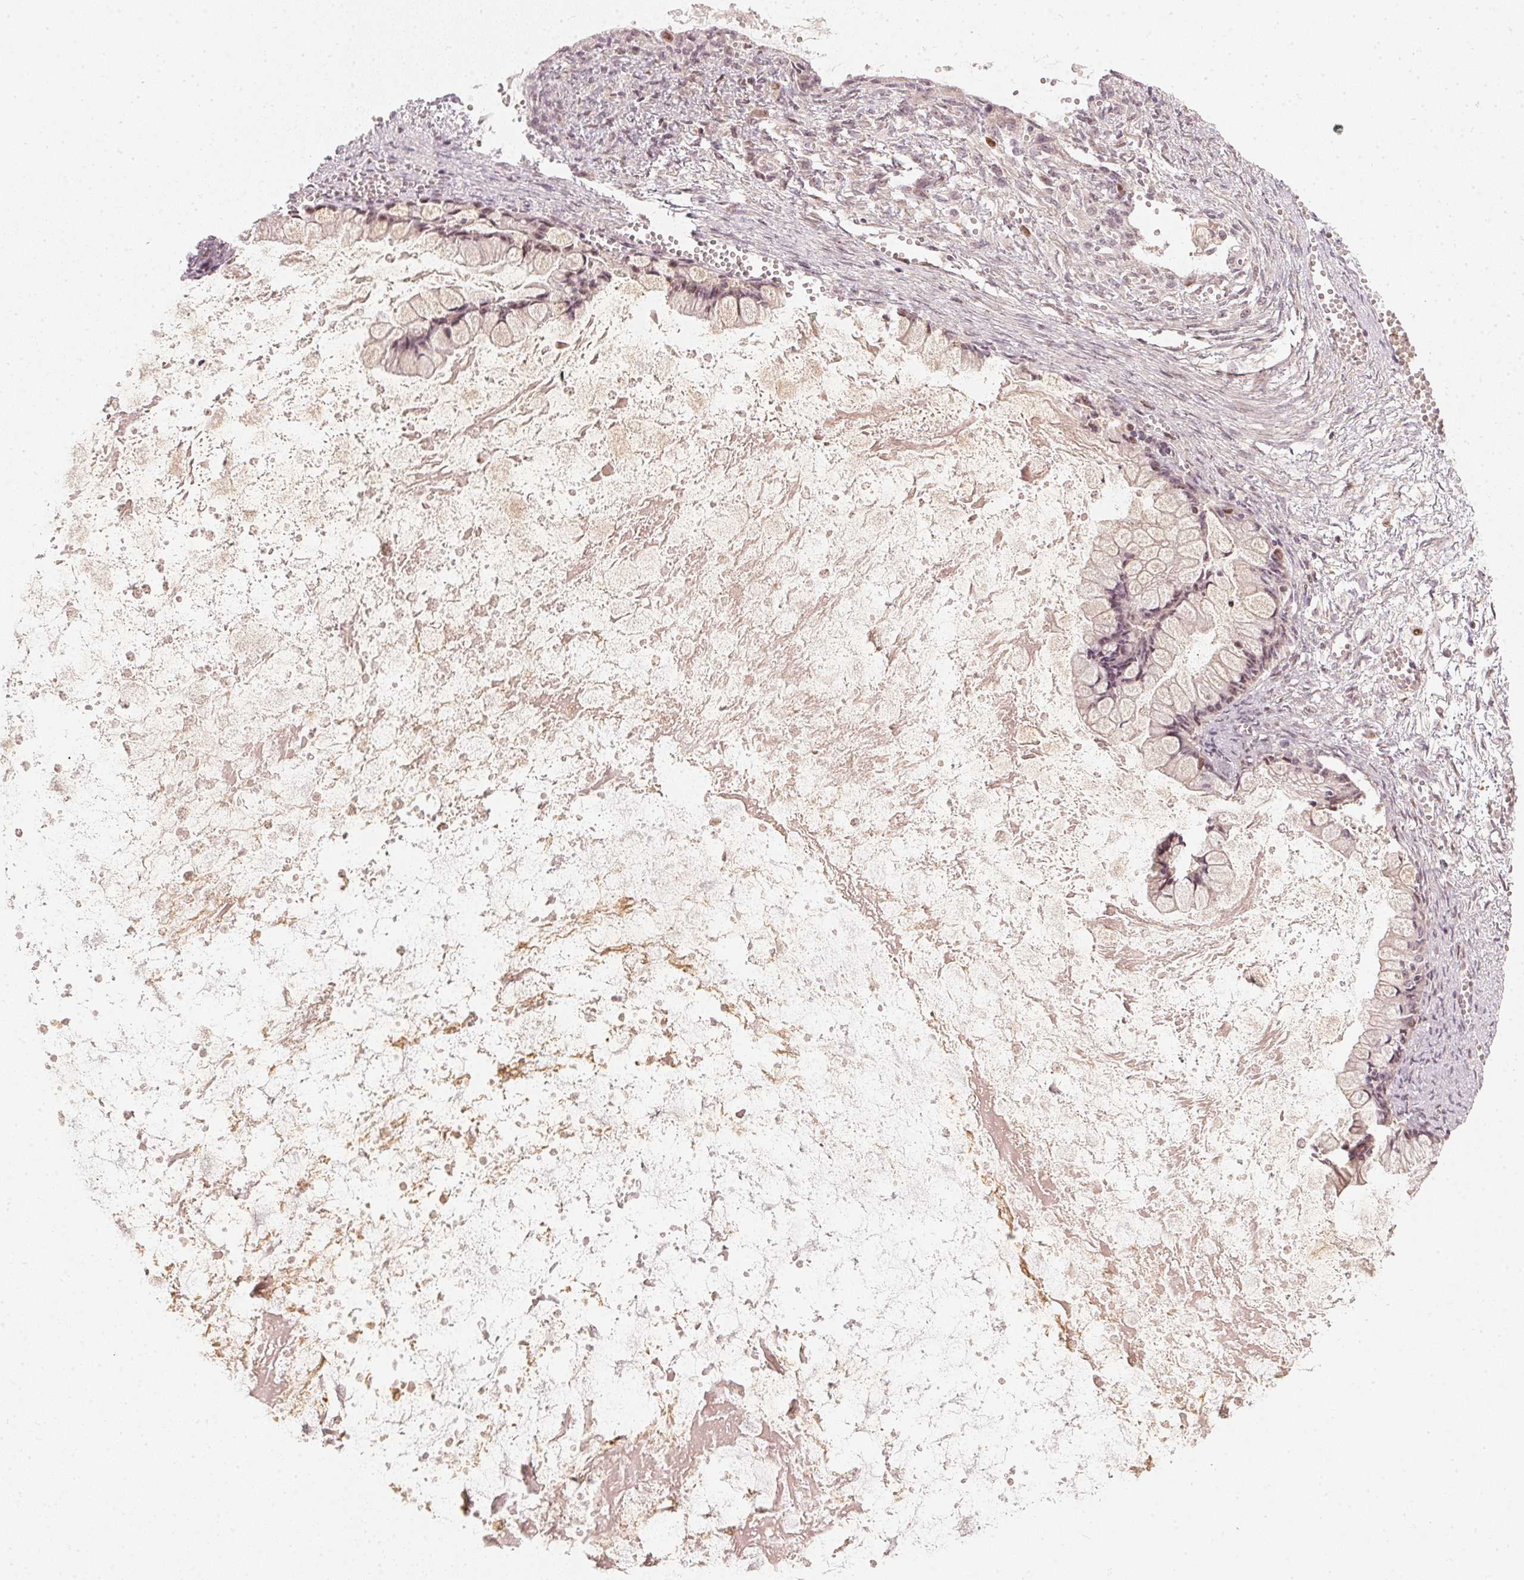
{"staining": {"intensity": "weak", "quantity": "25%-75%", "location": "nuclear"}, "tissue": "ovarian cancer", "cell_type": "Tumor cells", "image_type": "cancer", "snomed": [{"axis": "morphology", "description": "Cystadenocarcinoma, mucinous, NOS"}, {"axis": "topography", "description": "Ovary"}], "caption": "The micrograph exhibits a brown stain indicating the presence of a protein in the nuclear of tumor cells in ovarian cancer.", "gene": "UBE2L3", "patient": {"sex": "female", "age": 67}}